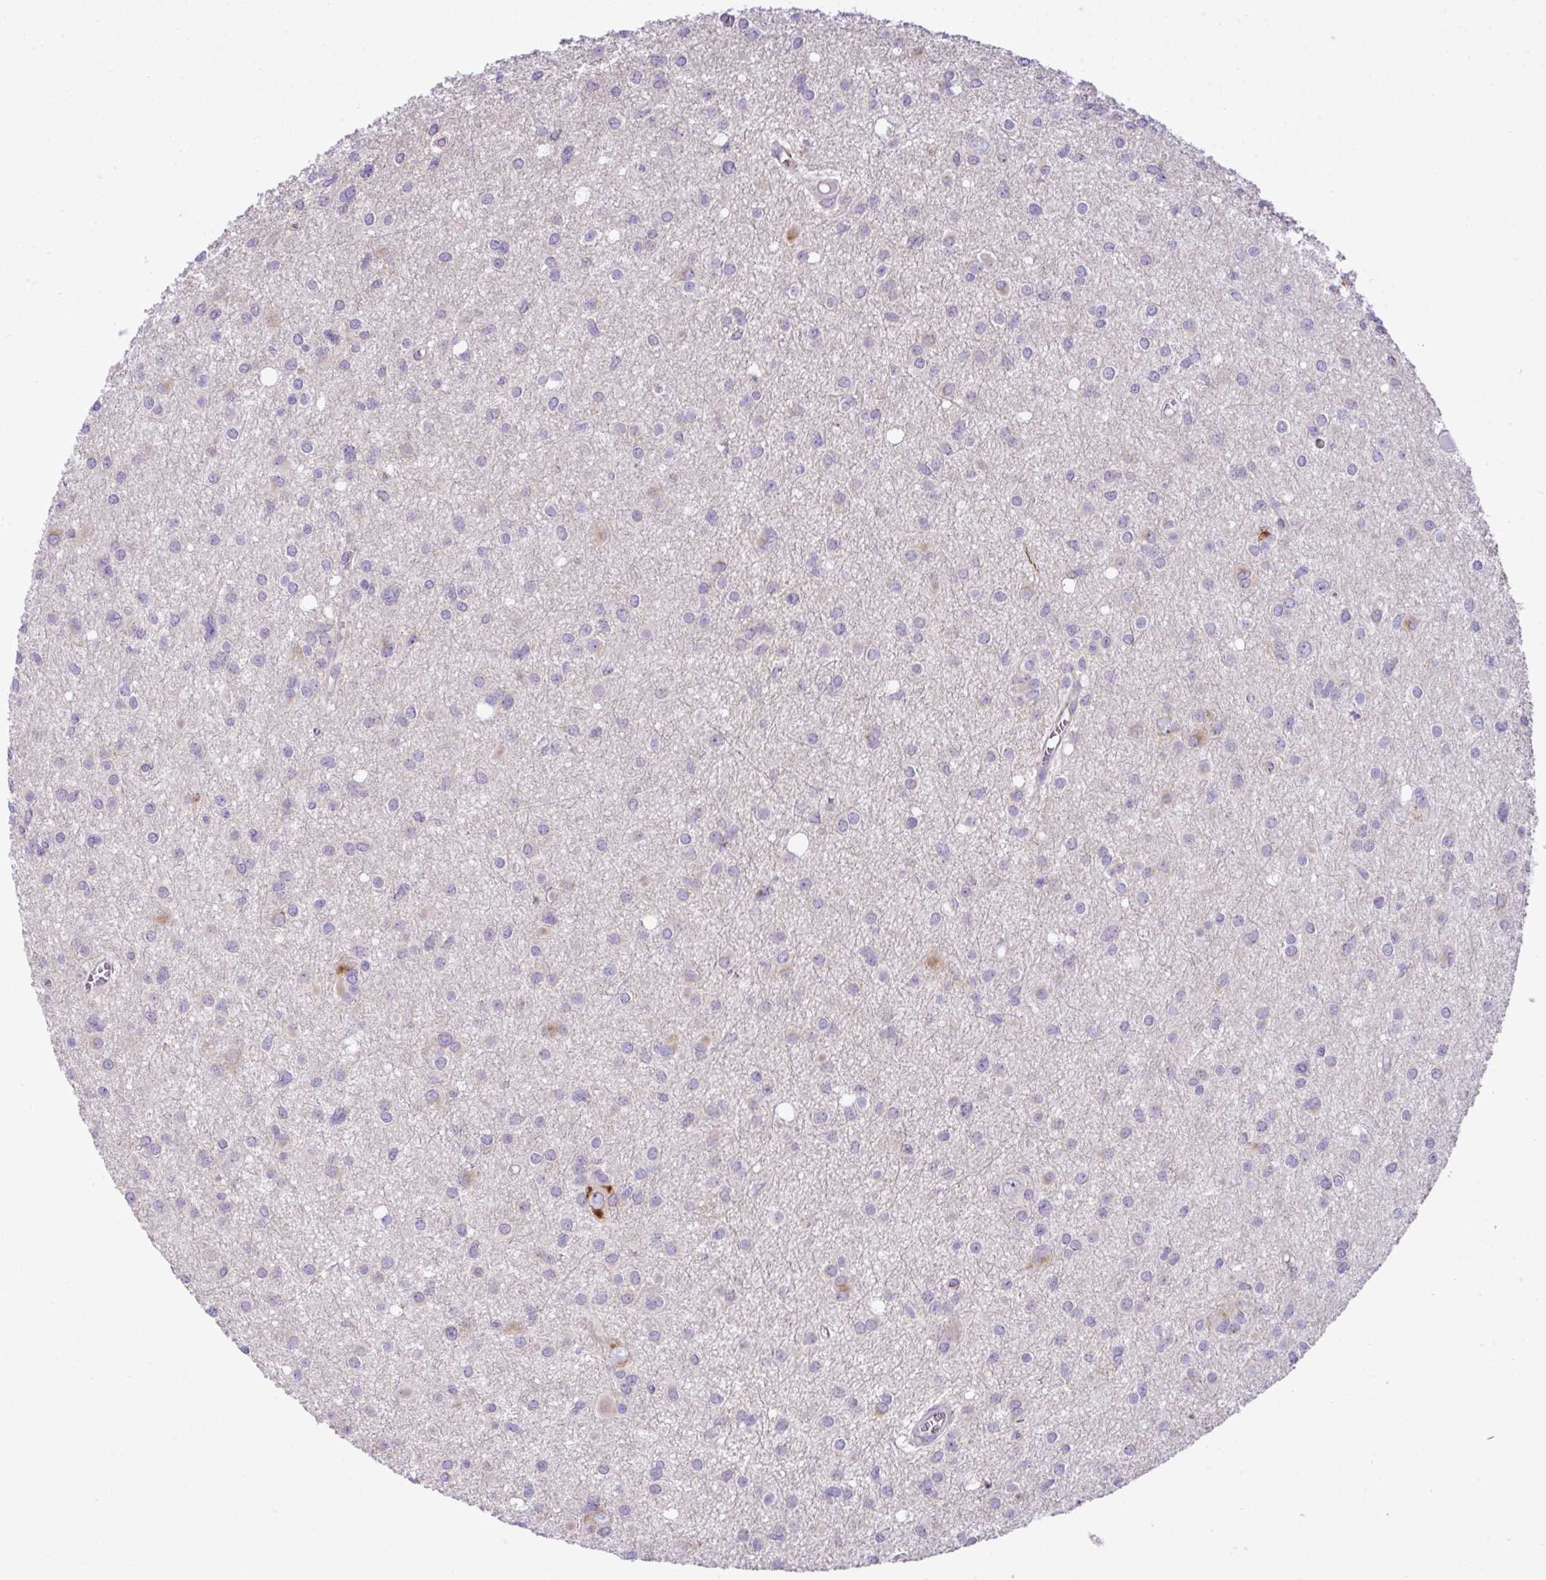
{"staining": {"intensity": "negative", "quantity": "none", "location": "none"}, "tissue": "glioma", "cell_type": "Tumor cells", "image_type": "cancer", "snomed": [{"axis": "morphology", "description": "Glioma, malignant, High grade"}, {"axis": "topography", "description": "Brain"}], "caption": "The immunohistochemistry image has no significant expression in tumor cells of glioma tissue.", "gene": "CFAP97", "patient": {"sex": "male", "age": 23}}